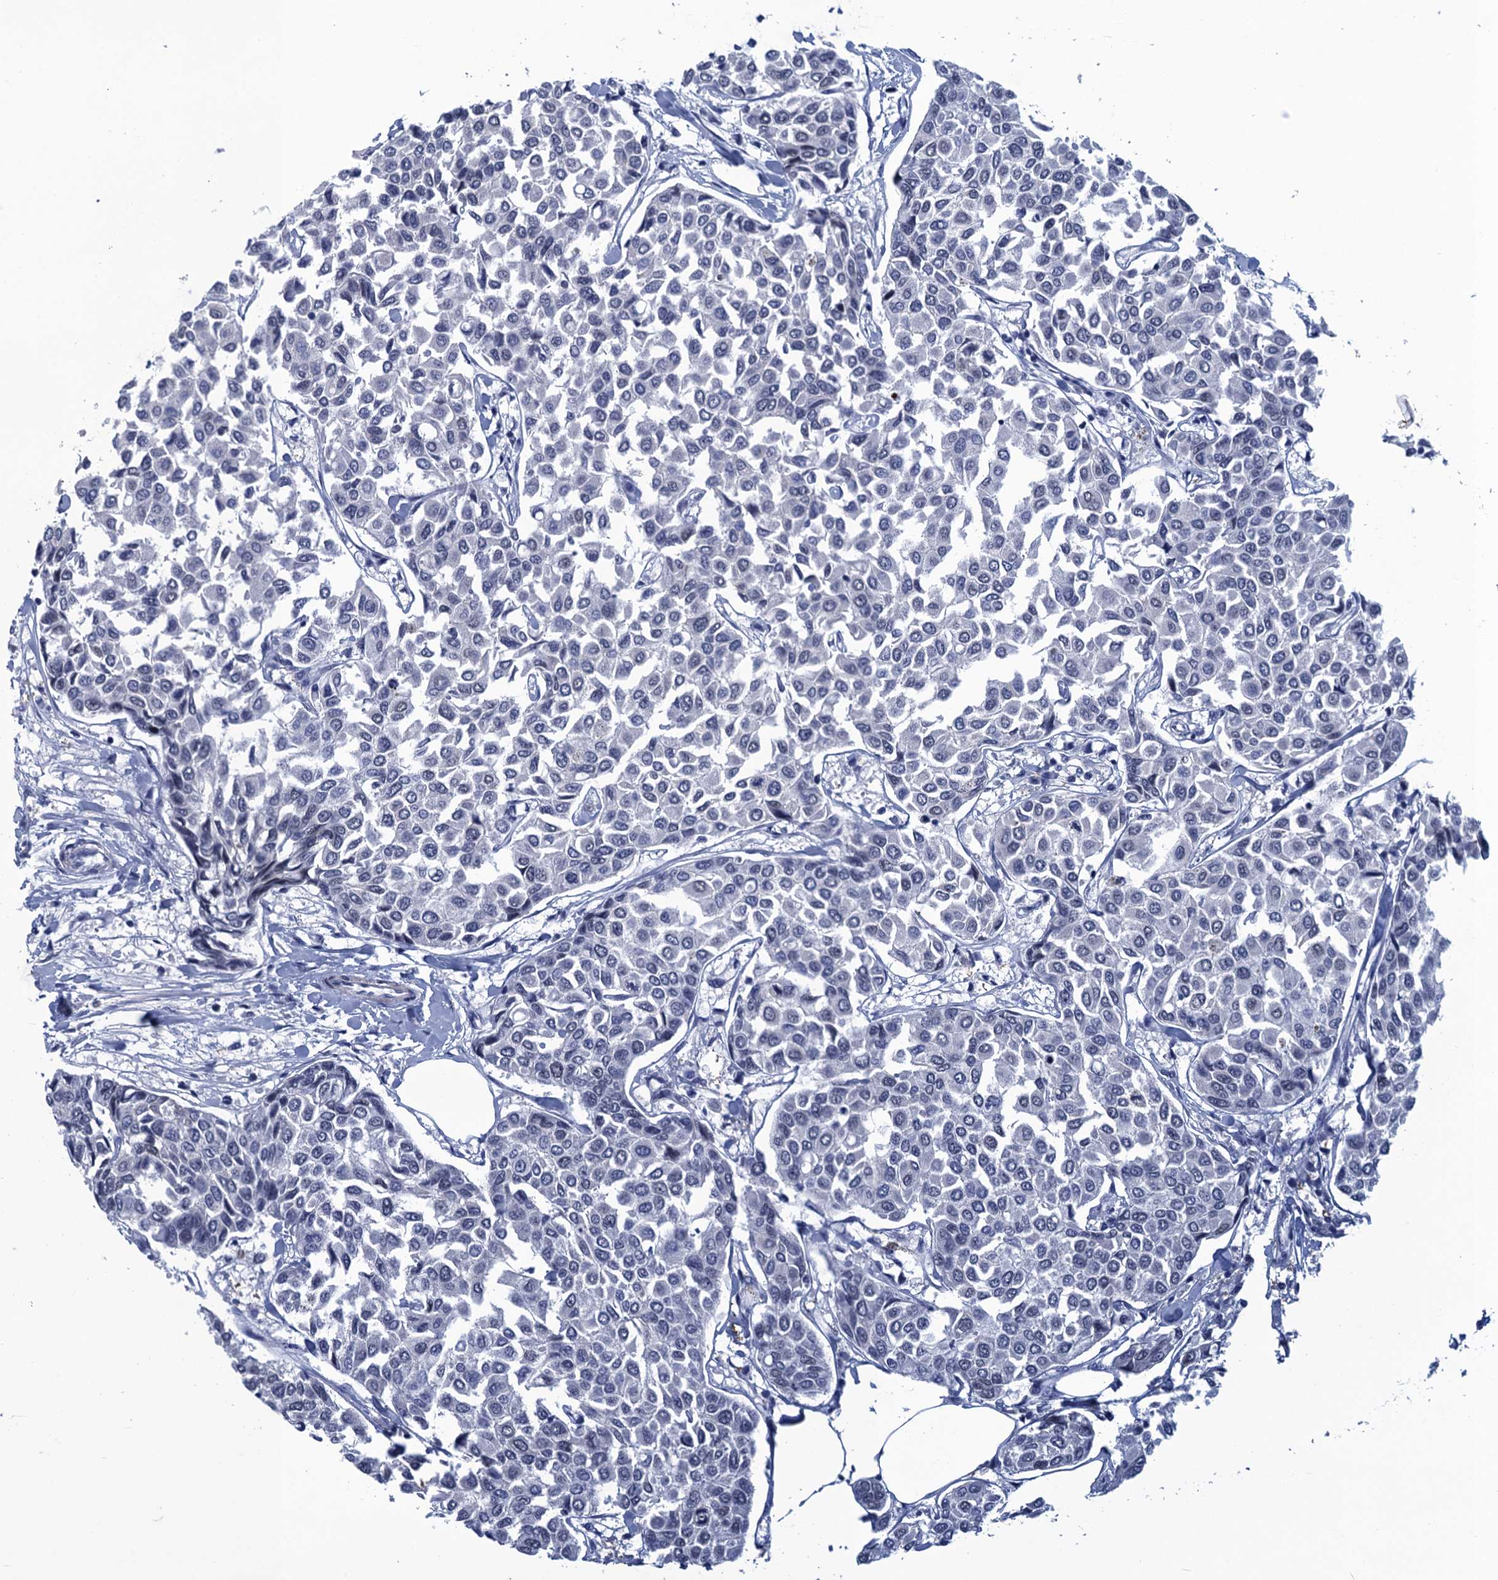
{"staining": {"intensity": "negative", "quantity": "none", "location": "none"}, "tissue": "breast cancer", "cell_type": "Tumor cells", "image_type": "cancer", "snomed": [{"axis": "morphology", "description": "Duct carcinoma"}, {"axis": "topography", "description": "Breast"}], "caption": "This is an immunohistochemistry (IHC) image of human breast infiltrating ductal carcinoma. There is no staining in tumor cells.", "gene": "GINS3", "patient": {"sex": "female", "age": 55}}